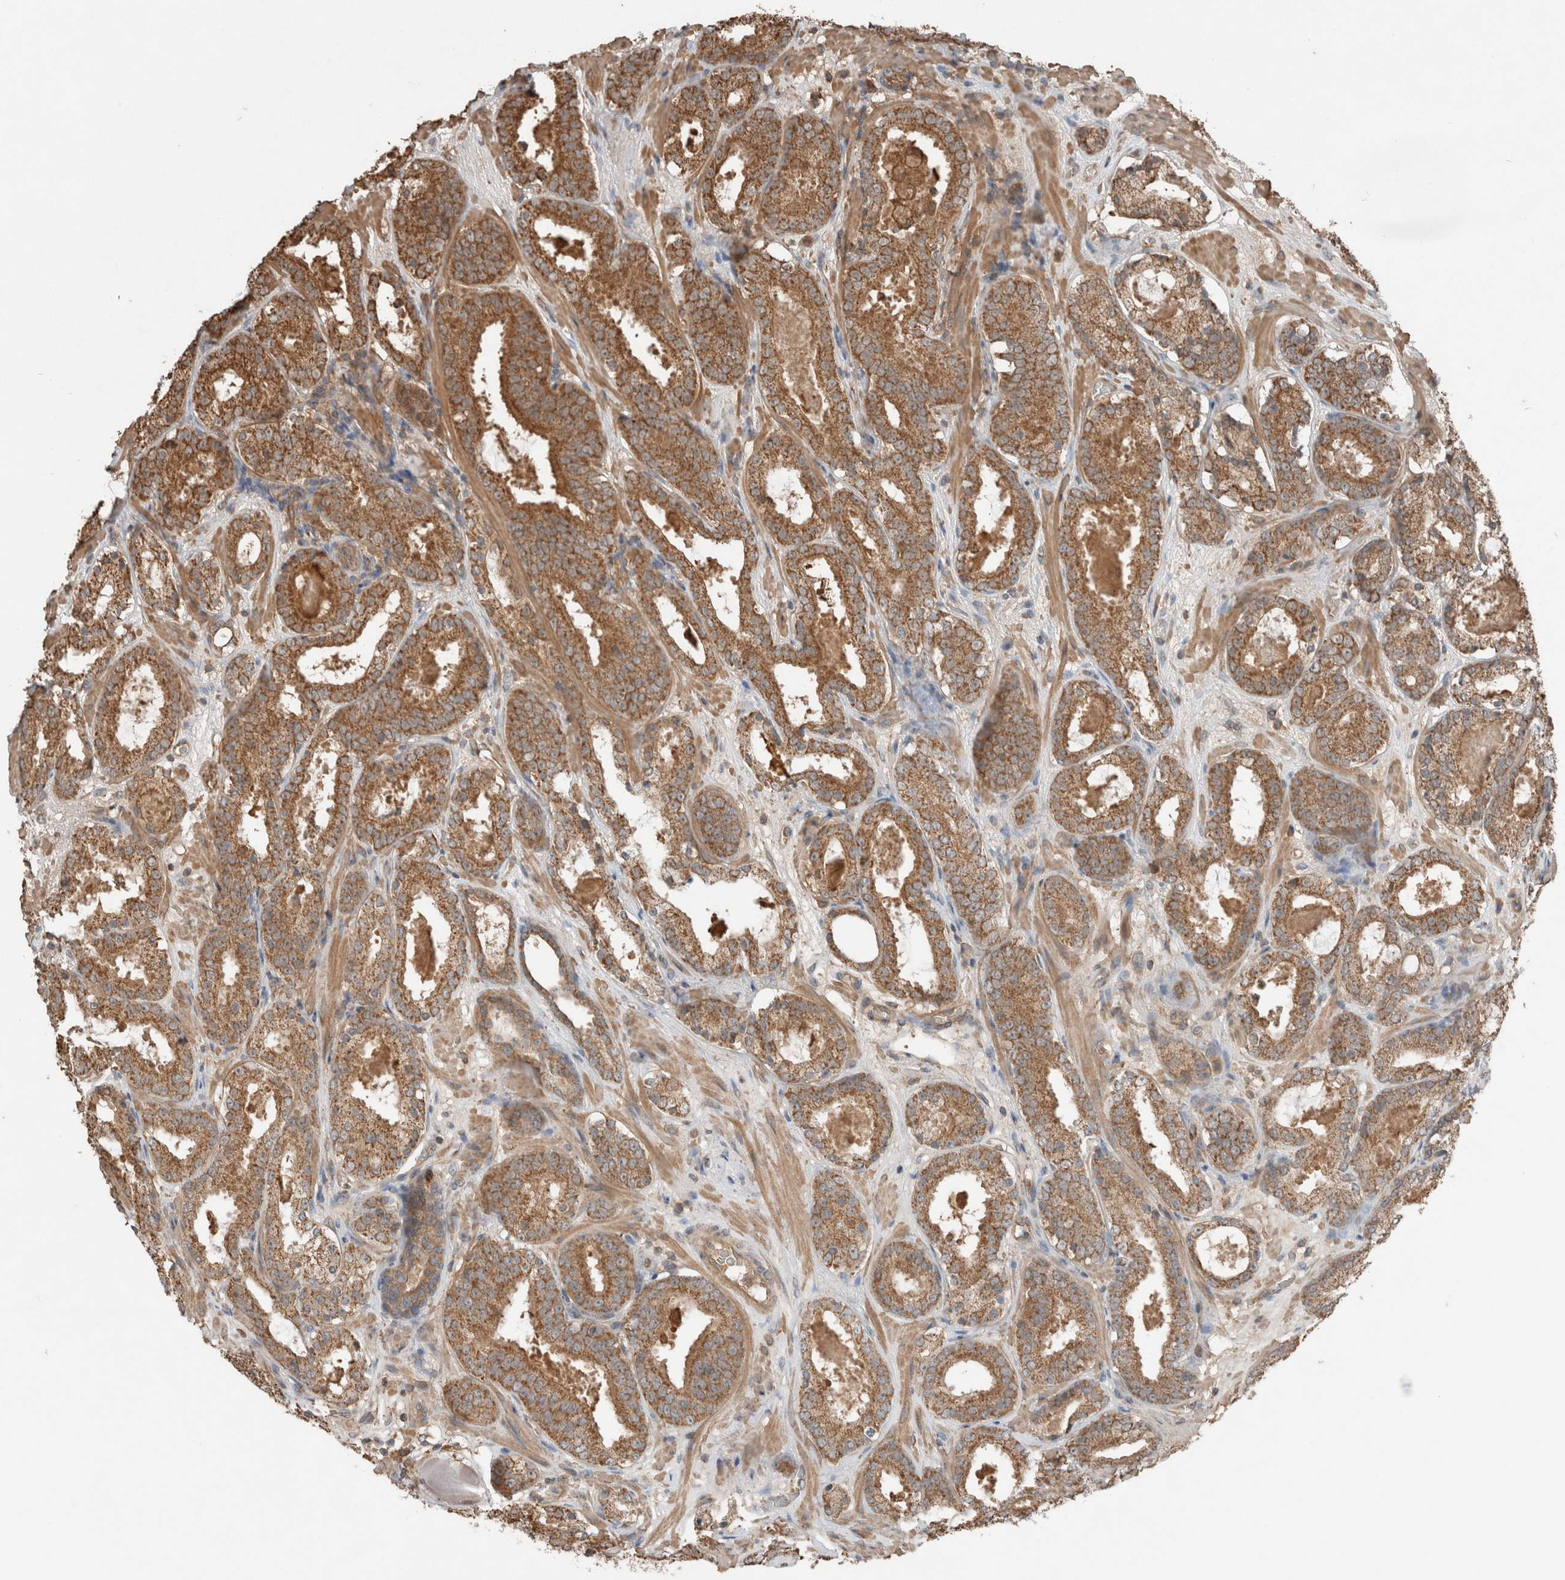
{"staining": {"intensity": "moderate", "quantity": ">75%", "location": "cytoplasmic/membranous"}, "tissue": "prostate cancer", "cell_type": "Tumor cells", "image_type": "cancer", "snomed": [{"axis": "morphology", "description": "Adenocarcinoma, Low grade"}, {"axis": "topography", "description": "Prostate"}], "caption": "IHC histopathology image of neoplastic tissue: prostate low-grade adenocarcinoma stained using immunohistochemistry shows medium levels of moderate protein expression localized specifically in the cytoplasmic/membranous of tumor cells, appearing as a cytoplasmic/membranous brown color.", "gene": "KLK14", "patient": {"sex": "male", "age": 69}}